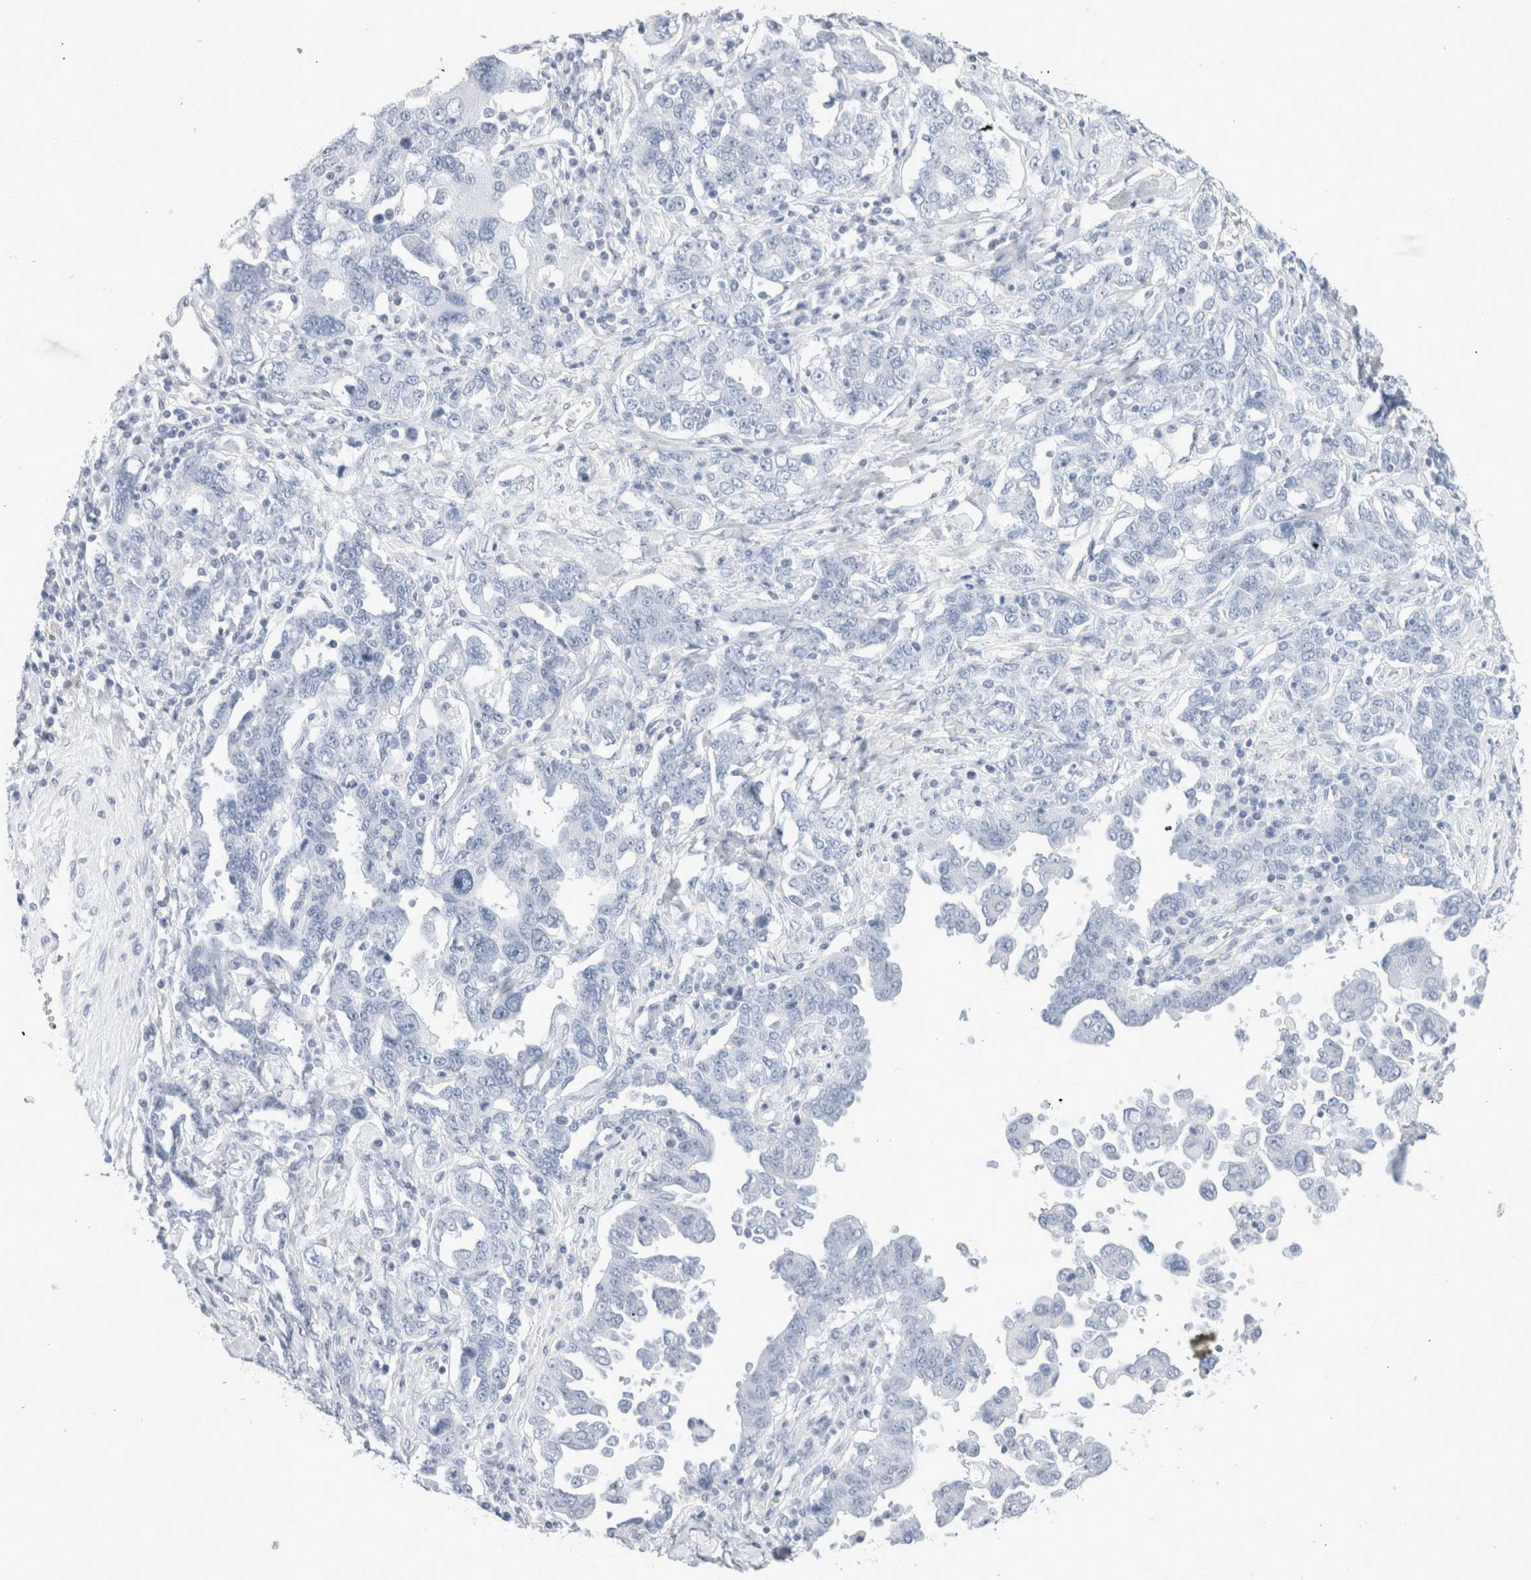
{"staining": {"intensity": "negative", "quantity": "none", "location": "none"}, "tissue": "ovarian cancer", "cell_type": "Tumor cells", "image_type": "cancer", "snomed": [{"axis": "morphology", "description": "Carcinoma, endometroid"}, {"axis": "topography", "description": "Ovary"}], "caption": "Human ovarian cancer stained for a protein using IHC reveals no expression in tumor cells.", "gene": "ECHDC2", "patient": {"sex": "female", "age": 62}}